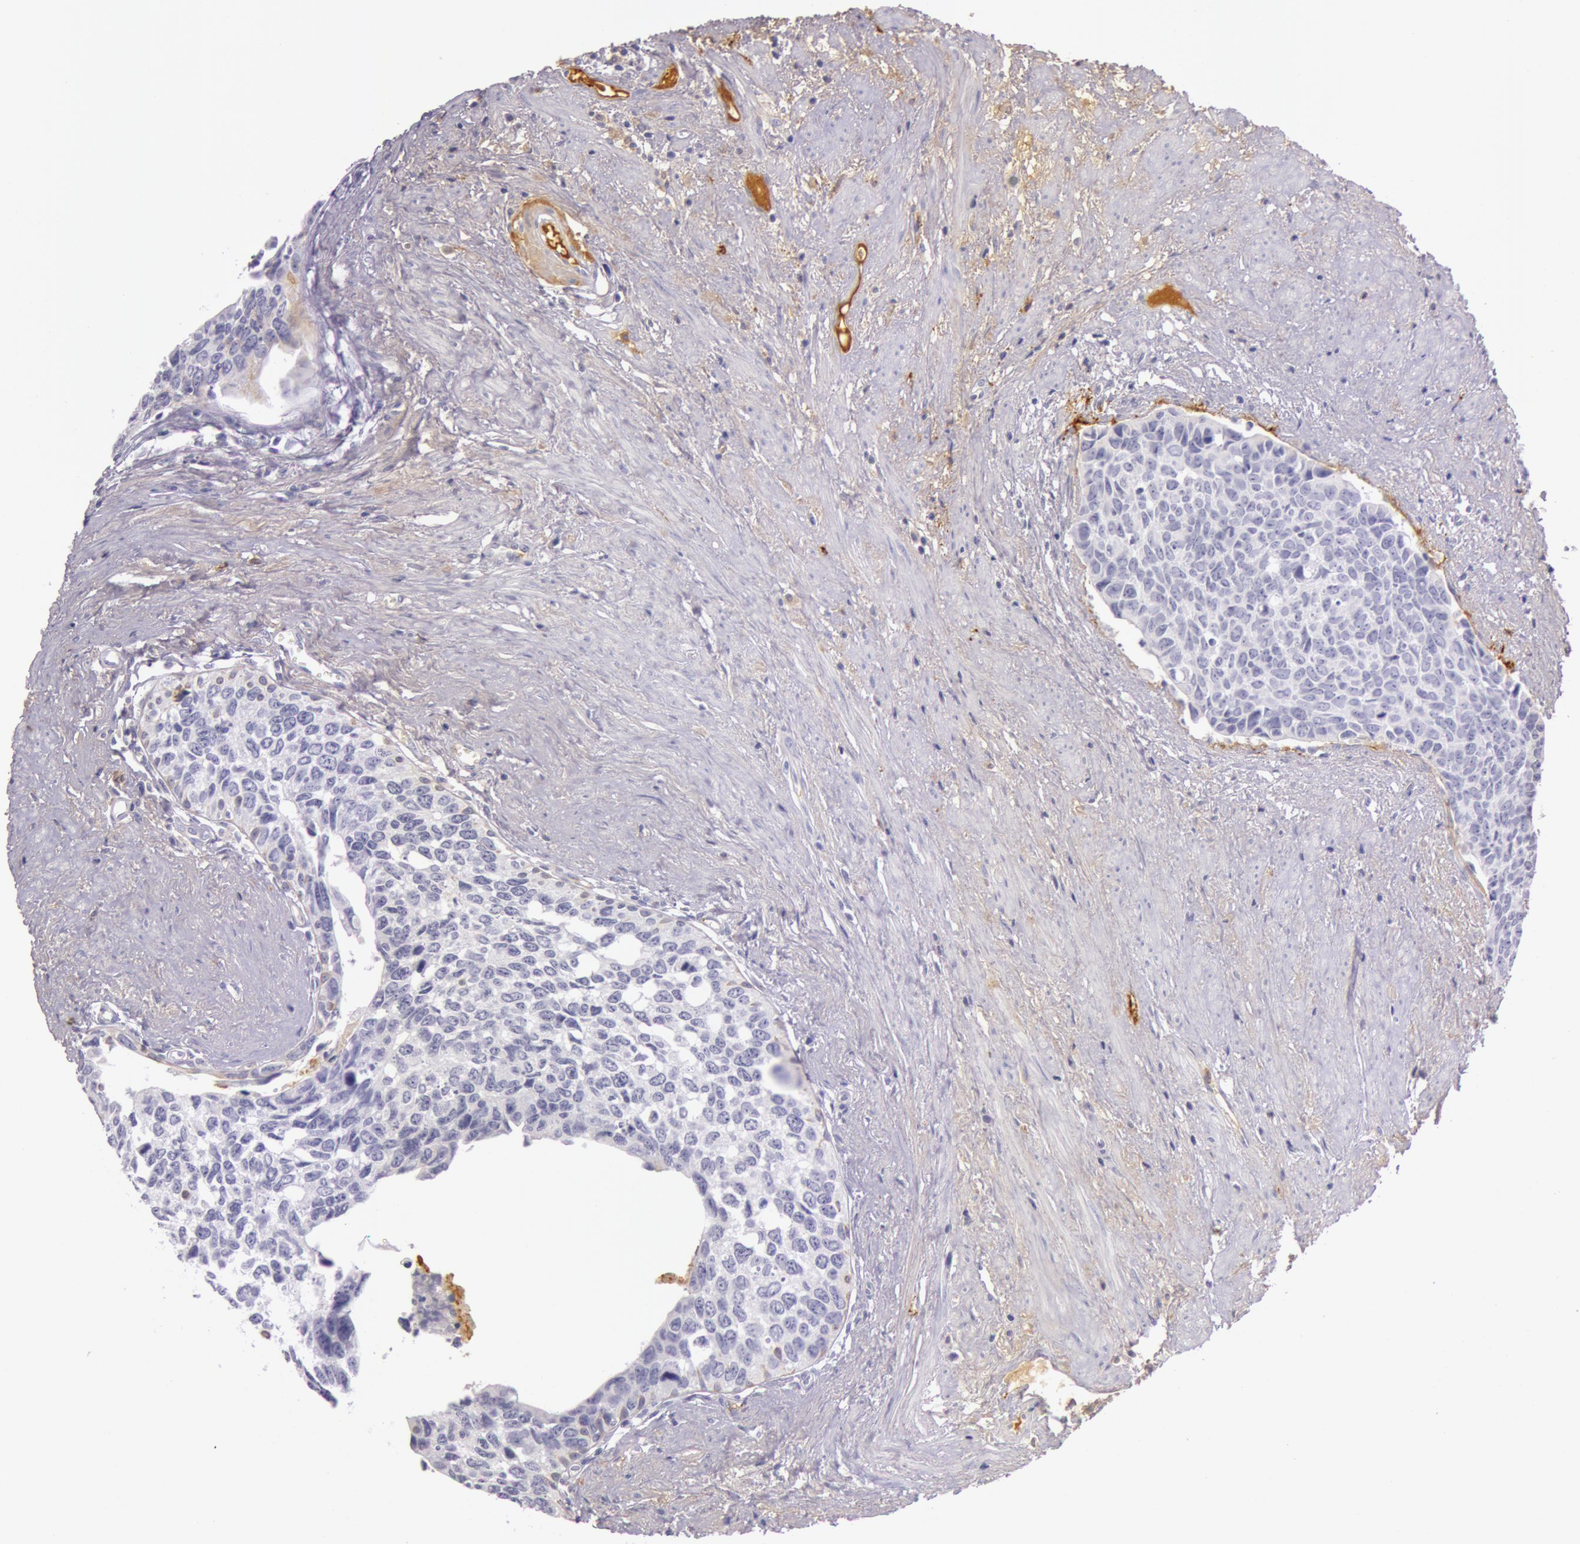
{"staining": {"intensity": "negative", "quantity": "none", "location": "none"}, "tissue": "urothelial cancer", "cell_type": "Tumor cells", "image_type": "cancer", "snomed": [{"axis": "morphology", "description": "Urothelial carcinoma, High grade"}, {"axis": "topography", "description": "Urinary bladder"}], "caption": "The photomicrograph reveals no staining of tumor cells in urothelial cancer.", "gene": "C4BPA", "patient": {"sex": "male", "age": 81}}